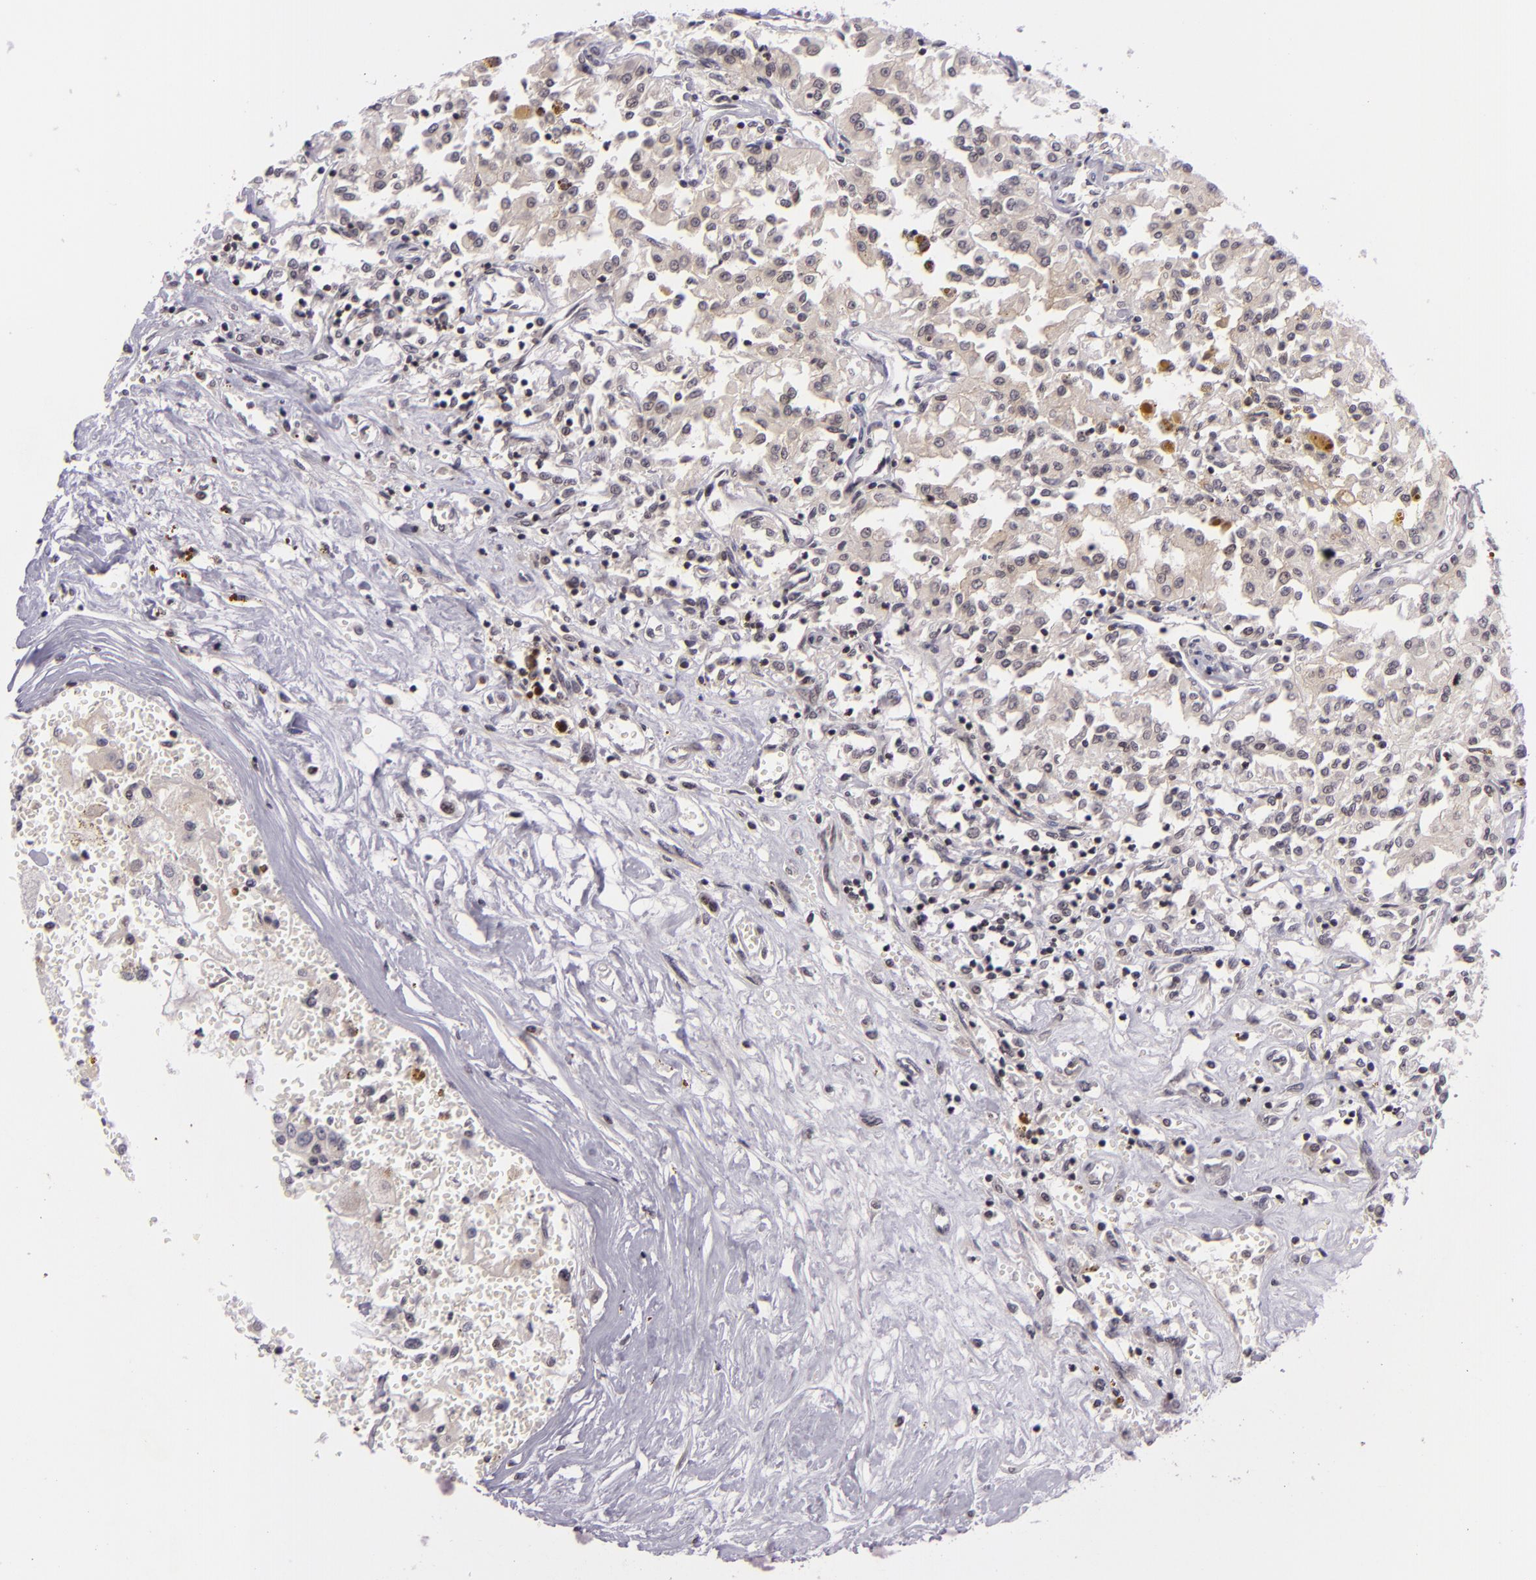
{"staining": {"intensity": "weak", "quantity": "<25%", "location": "cytoplasmic/membranous"}, "tissue": "renal cancer", "cell_type": "Tumor cells", "image_type": "cancer", "snomed": [{"axis": "morphology", "description": "Adenocarcinoma, NOS"}, {"axis": "topography", "description": "Kidney"}], "caption": "The image demonstrates no significant staining in tumor cells of renal adenocarcinoma.", "gene": "CASP8", "patient": {"sex": "male", "age": 78}}